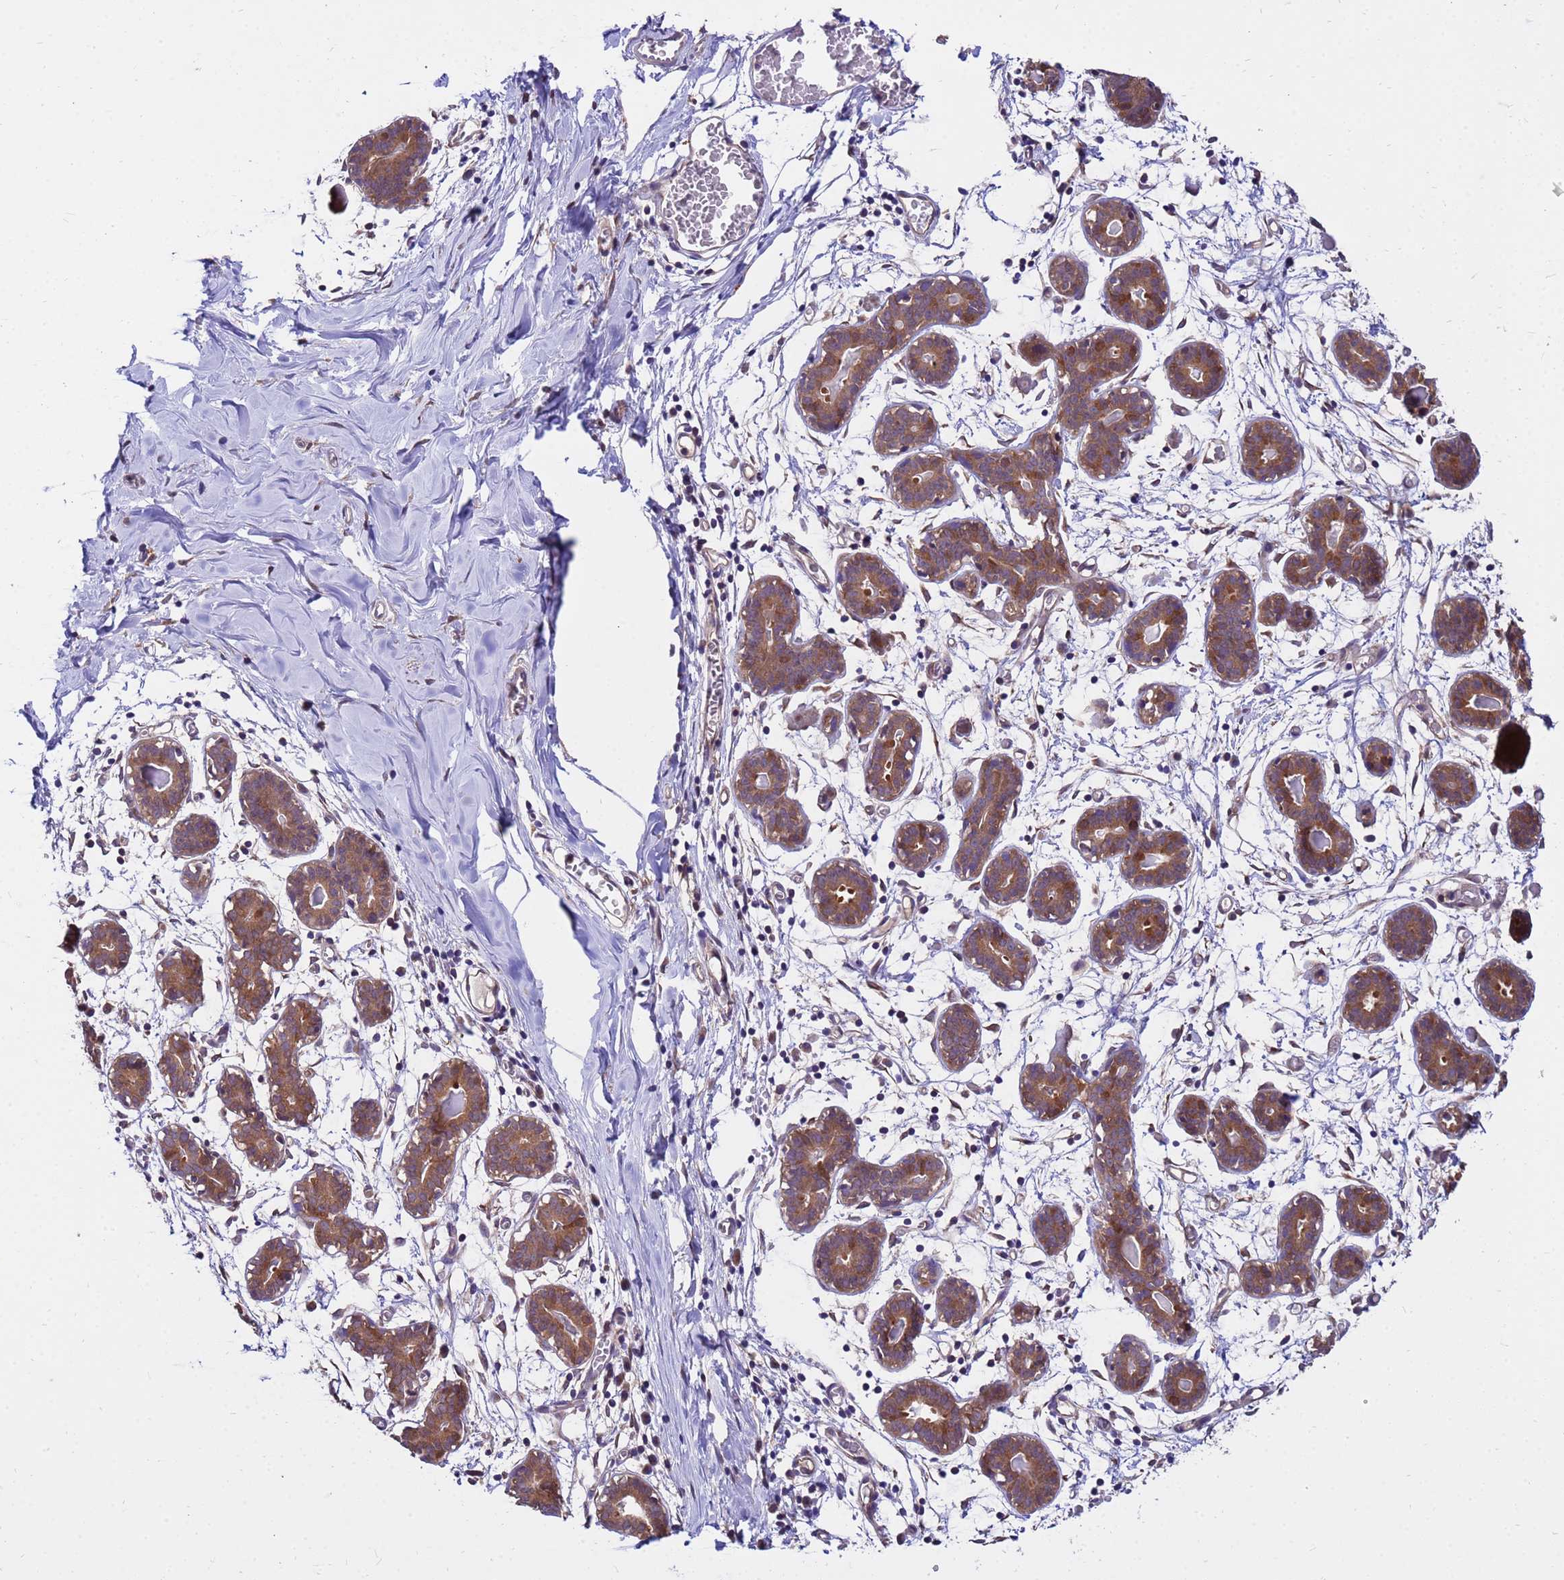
{"staining": {"intensity": "moderate", "quantity": ">75%", "location": "cytoplasmic/membranous"}, "tissue": "breast", "cell_type": "Glandular cells", "image_type": "normal", "snomed": [{"axis": "morphology", "description": "Normal tissue, NOS"}, {"axis": "topography", "description": "Breast"}], "caption": "Immunohistochemical staining of unremarkable breast displays >75% levels of moderate cytoplasmic/membranous protein positivity in approximately >75% of glandular cells. (Brightfield microscopy of DAB IHC at high magnification).", "gene": "GET3", "patient": {"sex": "female", "age": 27}}